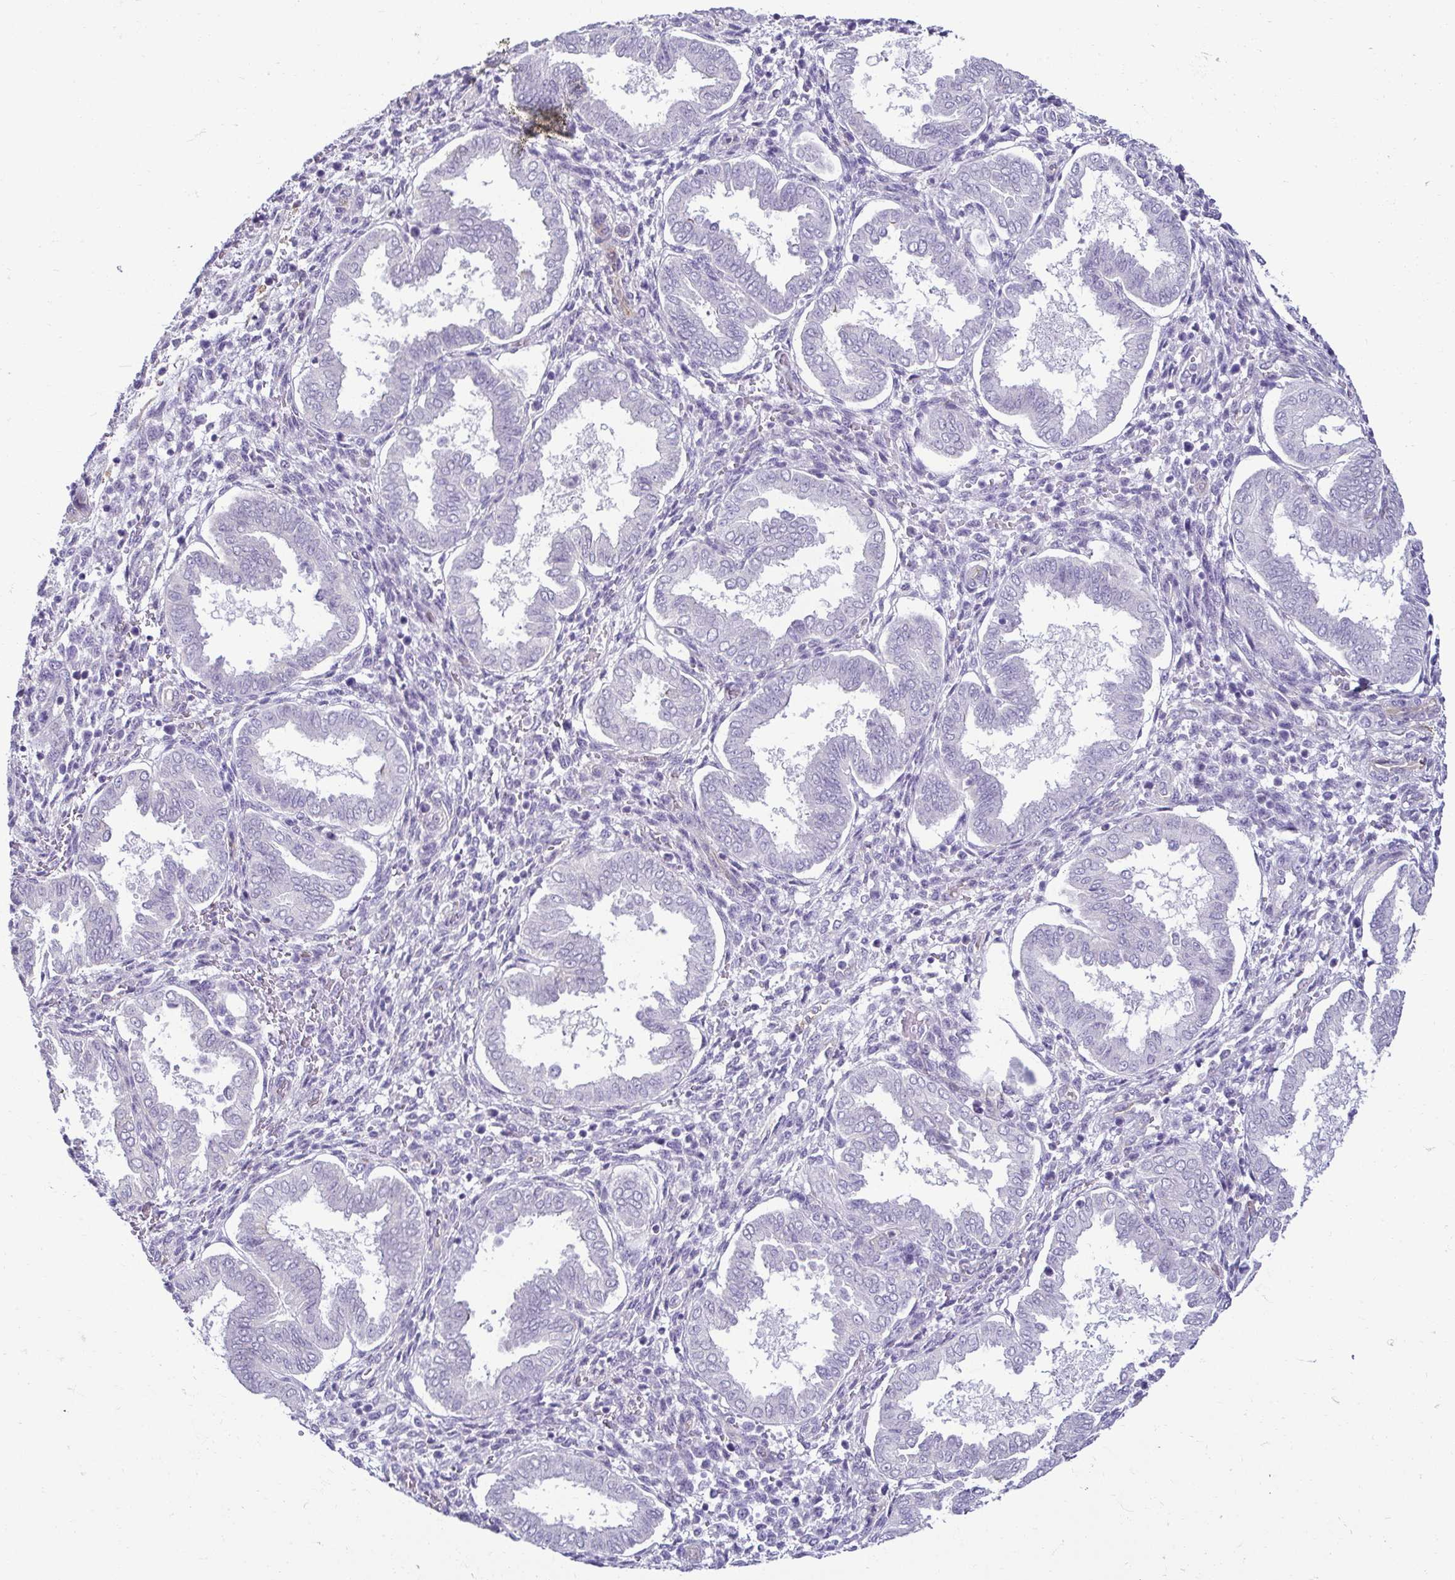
{"staining": {"intensity": "negative", "quantity": "none", "location": "none"}, "tissue": "endometrium", "cell_type": "Cells in endometrial stroma", "image_type": "normal", "snomed": [{"axis": "morphology", "description": "Normal tissue, NOS"}, {"axis": "topography", "description": "Endometrium"}], "caption": "This is an IHC image of benign human endometrium. There is no expression in cells in endometrial stroma.", "gene": "CASP14", "patient": {"sex": "female", "age": 24}}